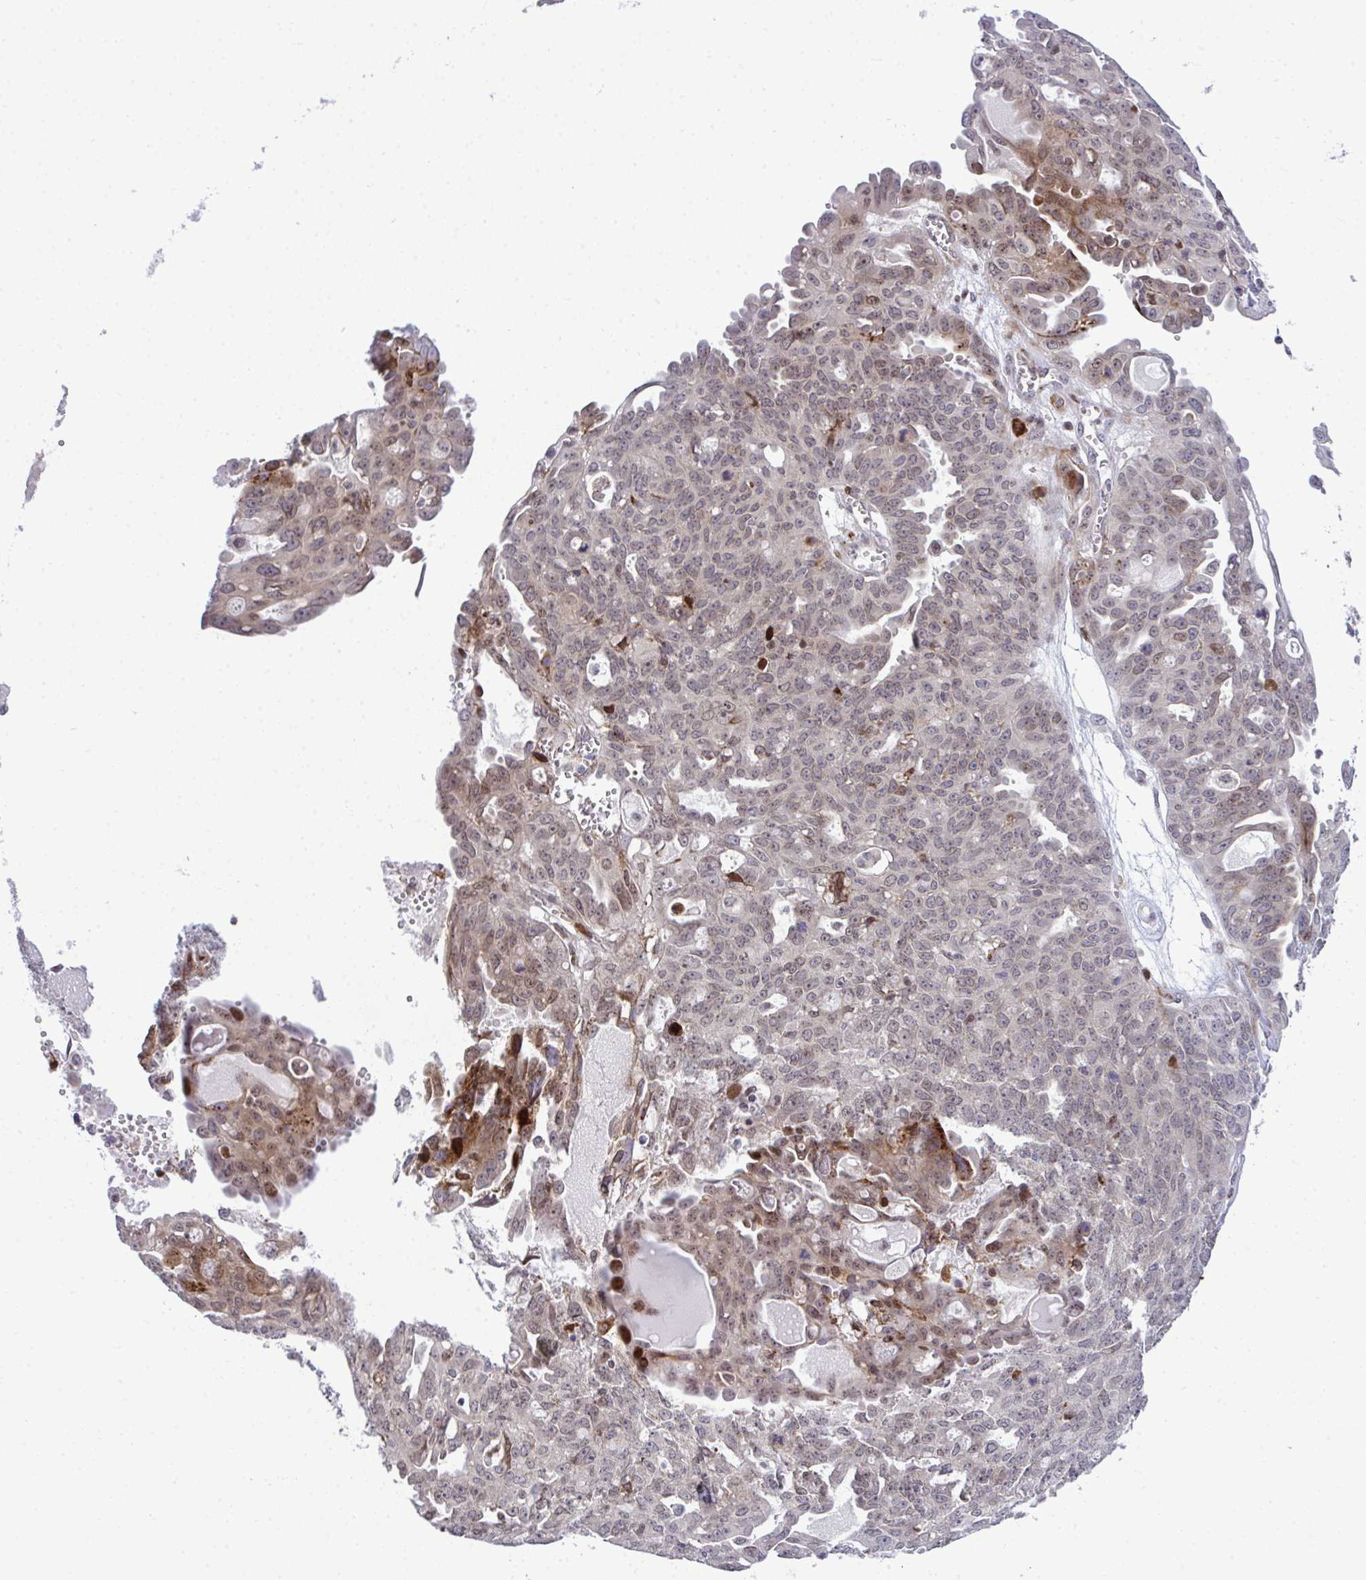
{"staining": {"intensity": "weak", "quantity": ">75%", "location": "cytoplasmic/membranous,nuclear"}, "tissue": "ovarian cancer", "cell_type": "Tumor cells", "image_type": "cancer", "snomed": [{"axis": "morphology", "description": "Carcinoma, endometroid"}, {"axis": "topography", "description": "Ovary"}], "caption": "A low amount of weak cytoplasmic/membranous and nuclear staining is appreciated in approximately >75% of tumor cells in endometroid carcinoma (ovarian) tissue.", "gene": "CASTOR2", "patient": {"sex": "female", "age": 70}}